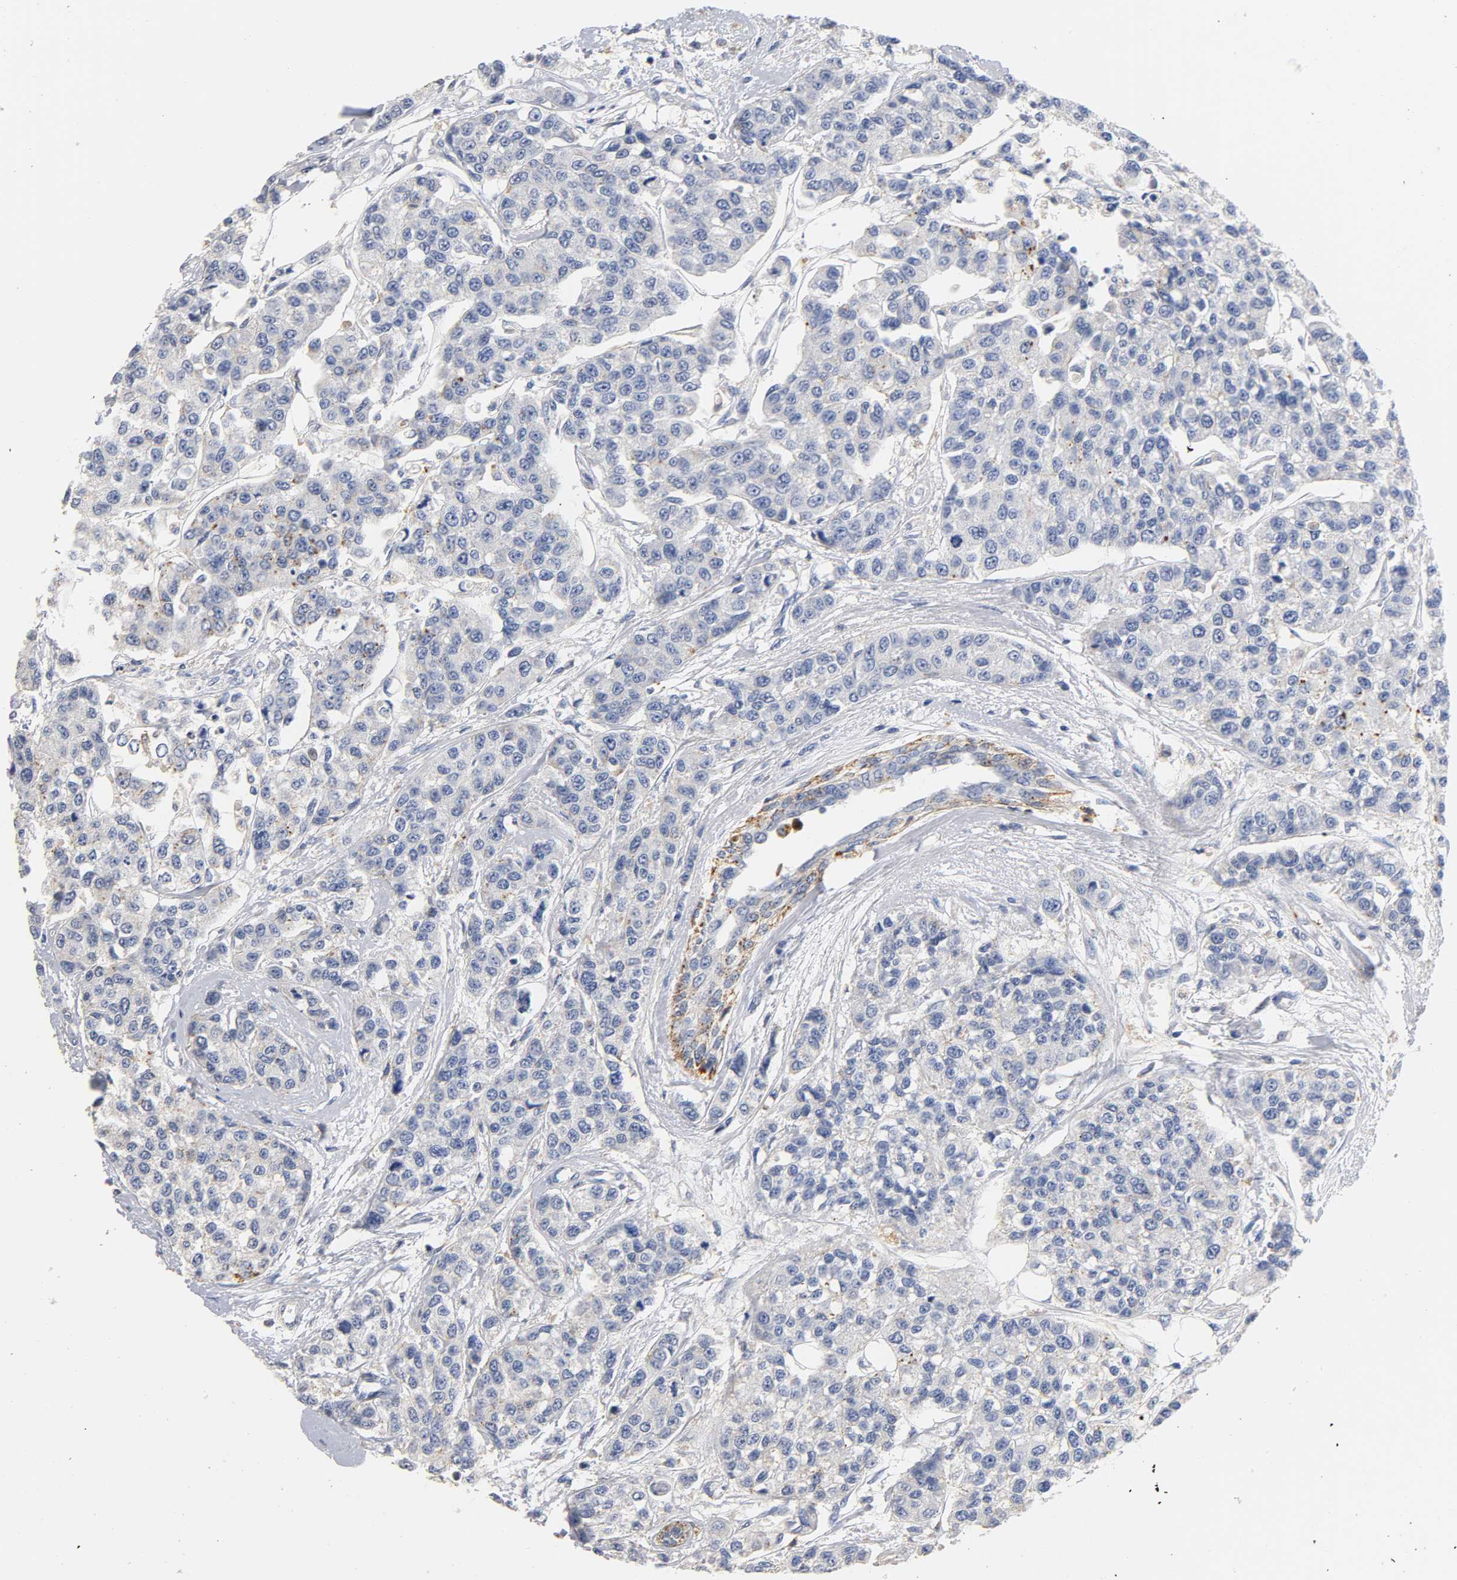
{"staining": {"intensity": "weak", "quantity": "<25%", "location": "cytoplasmic/membranous"}, "tissue": "breast cancer", "cell_type": "Tumor cells", "image_type": "cancer", "snomed": [{"axis": "morphology", "description": "Duct carcinoma"}, {"axis": "topography", "description": "Breast"}], "caption": "High magnification brightfield microscopy of breast cancer (invasive ductal carcinoma) stained with DAB (3,3'-diaminobenzidine) (brown) and counterstained with hematoxylin (blue): tumor cells show no significant positivity.", "gene": "SEMA5A", "patient": {"sex": "female", "age": 51}}